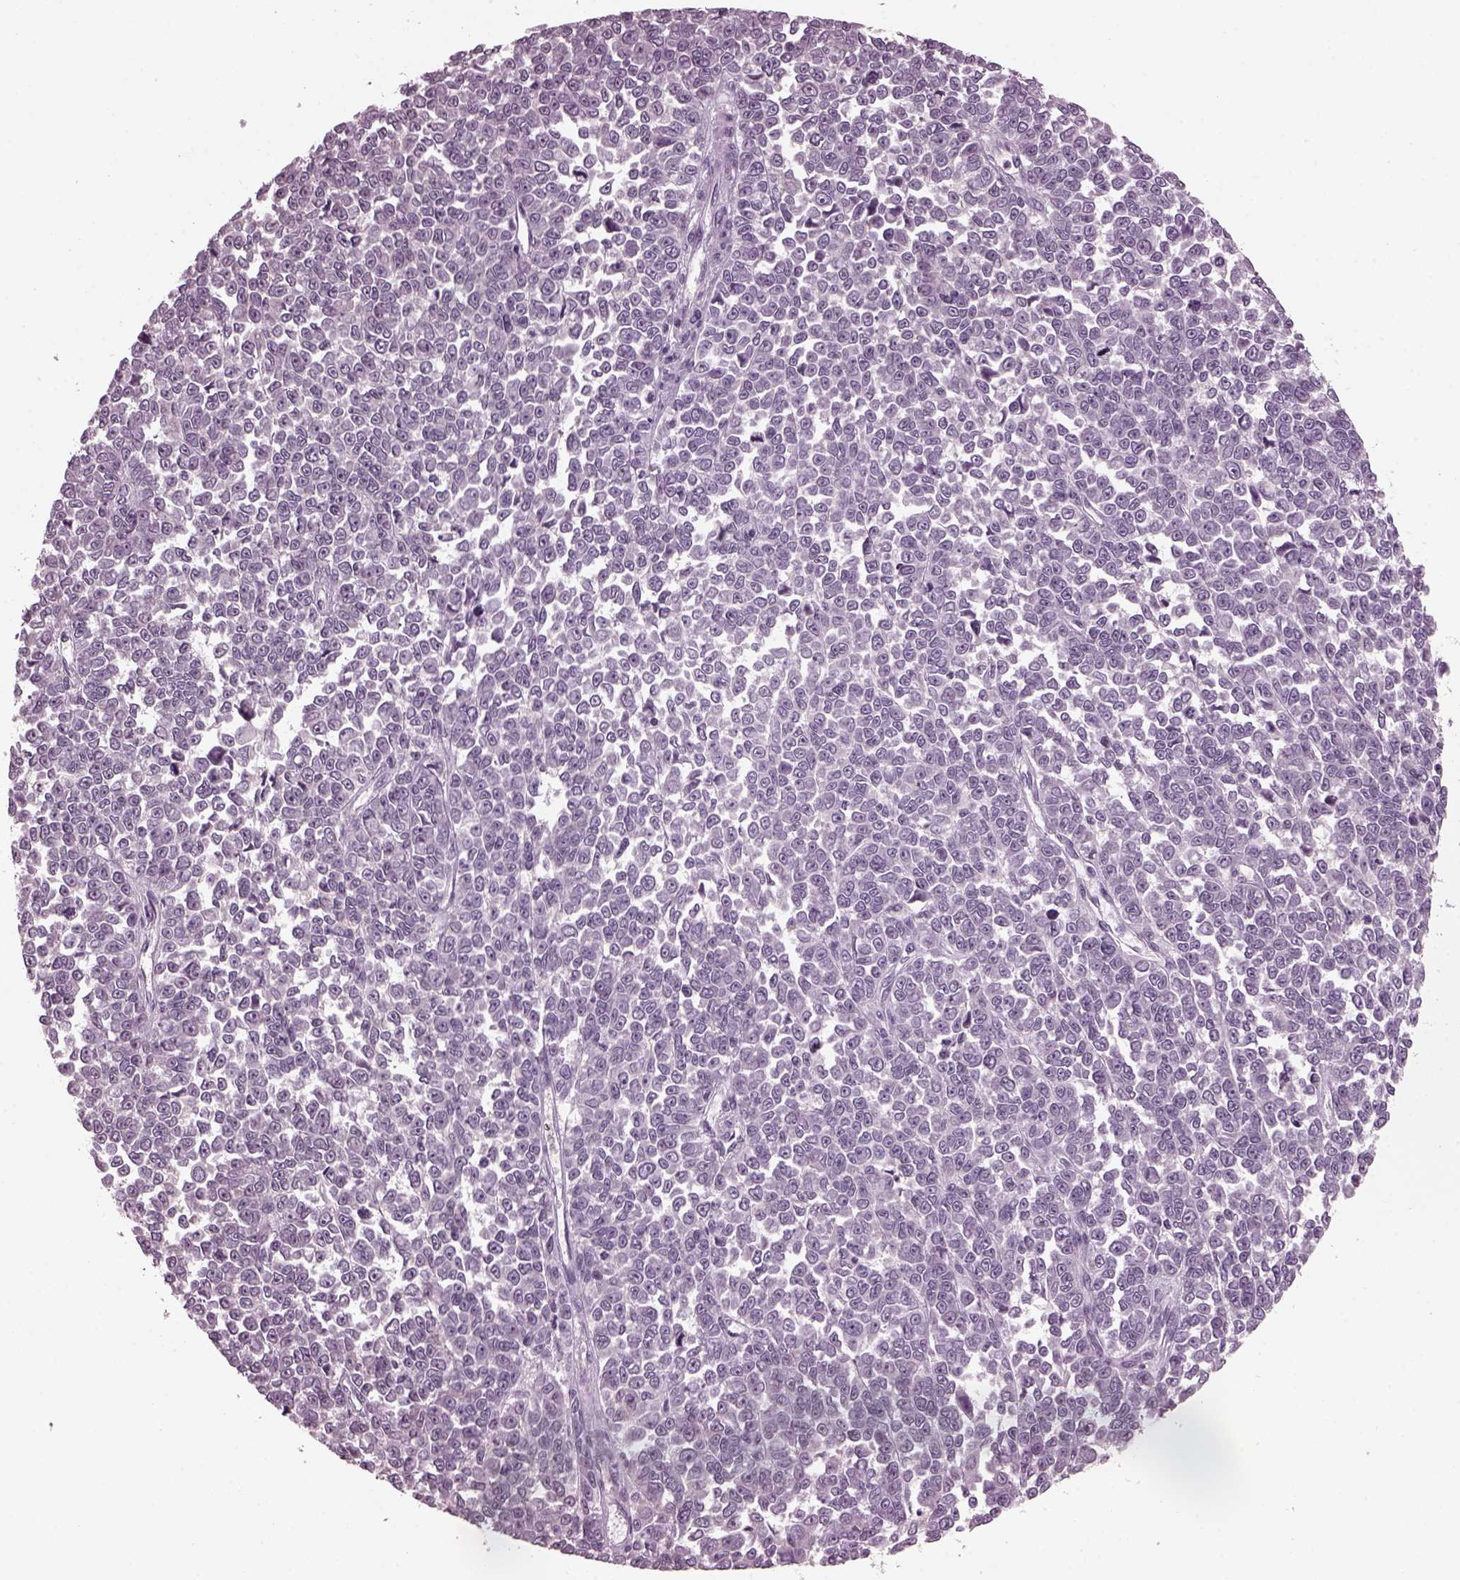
{"staining": {"intensity": "negative", "quantity": "none", "location": "none"}, "tissue": "melanoma", "cell_type": "Tumor cells", "image_type": "cancer", "snomed": [{"axis": "morphology", "description": "Malignant melanoma, NOS"}, {"axis": "topography", "description": "Skin"}], "caption": "An IHC photomicrograph of malignant melanoma is shown. There is no staining in tumor cells of malignant melanoma.", "gene": "PORCN", "patient": {"sex": "female", "age": 95}}